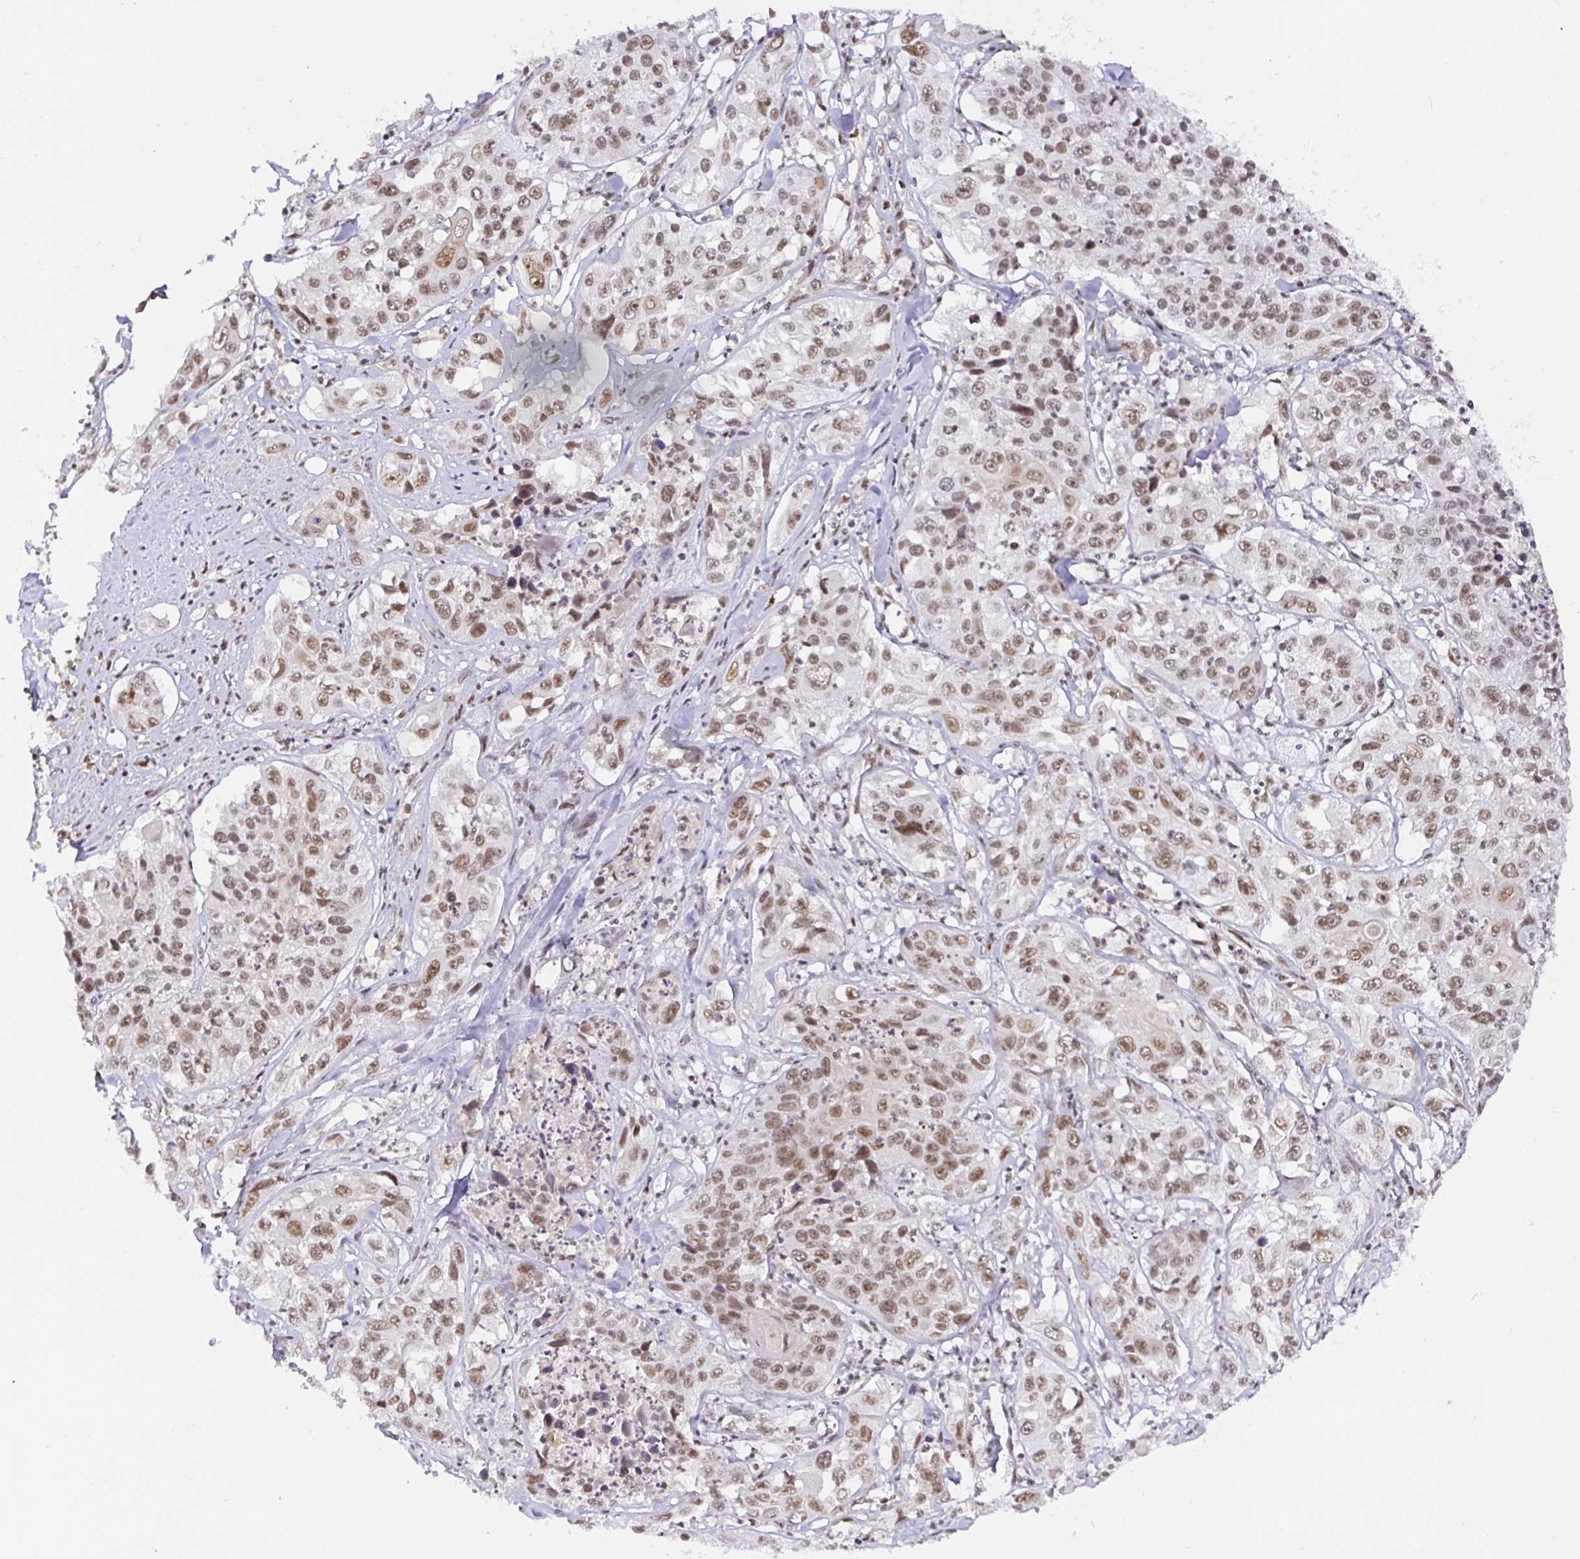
{"staining": {"intensity": "moderate", "quantity": ">75%", "location": "nuclear"}, "tissue": "lung cancer", "cell_type": "Tumor cells", "image_type": "cancer", "snomed": [{"axis": "morphology", "description": "Squamous cell carcinoma, NOS"}, {"axis": "morphology", "description": "Squamous cell carcinoma, metastatic, NOS"}, {"axis": "topography", "description": "Lung"}, {"axis": "topography", "description": "Pleura, NOS"}], "caption": "An IHC photomicrograph of neoplastic tissue is shown. Protein staining in brown shows moderate nuclear positivity in lung cancer within tumor cells.", "gene": "USF1", "patient": {"sex": "male", "age": 72}}